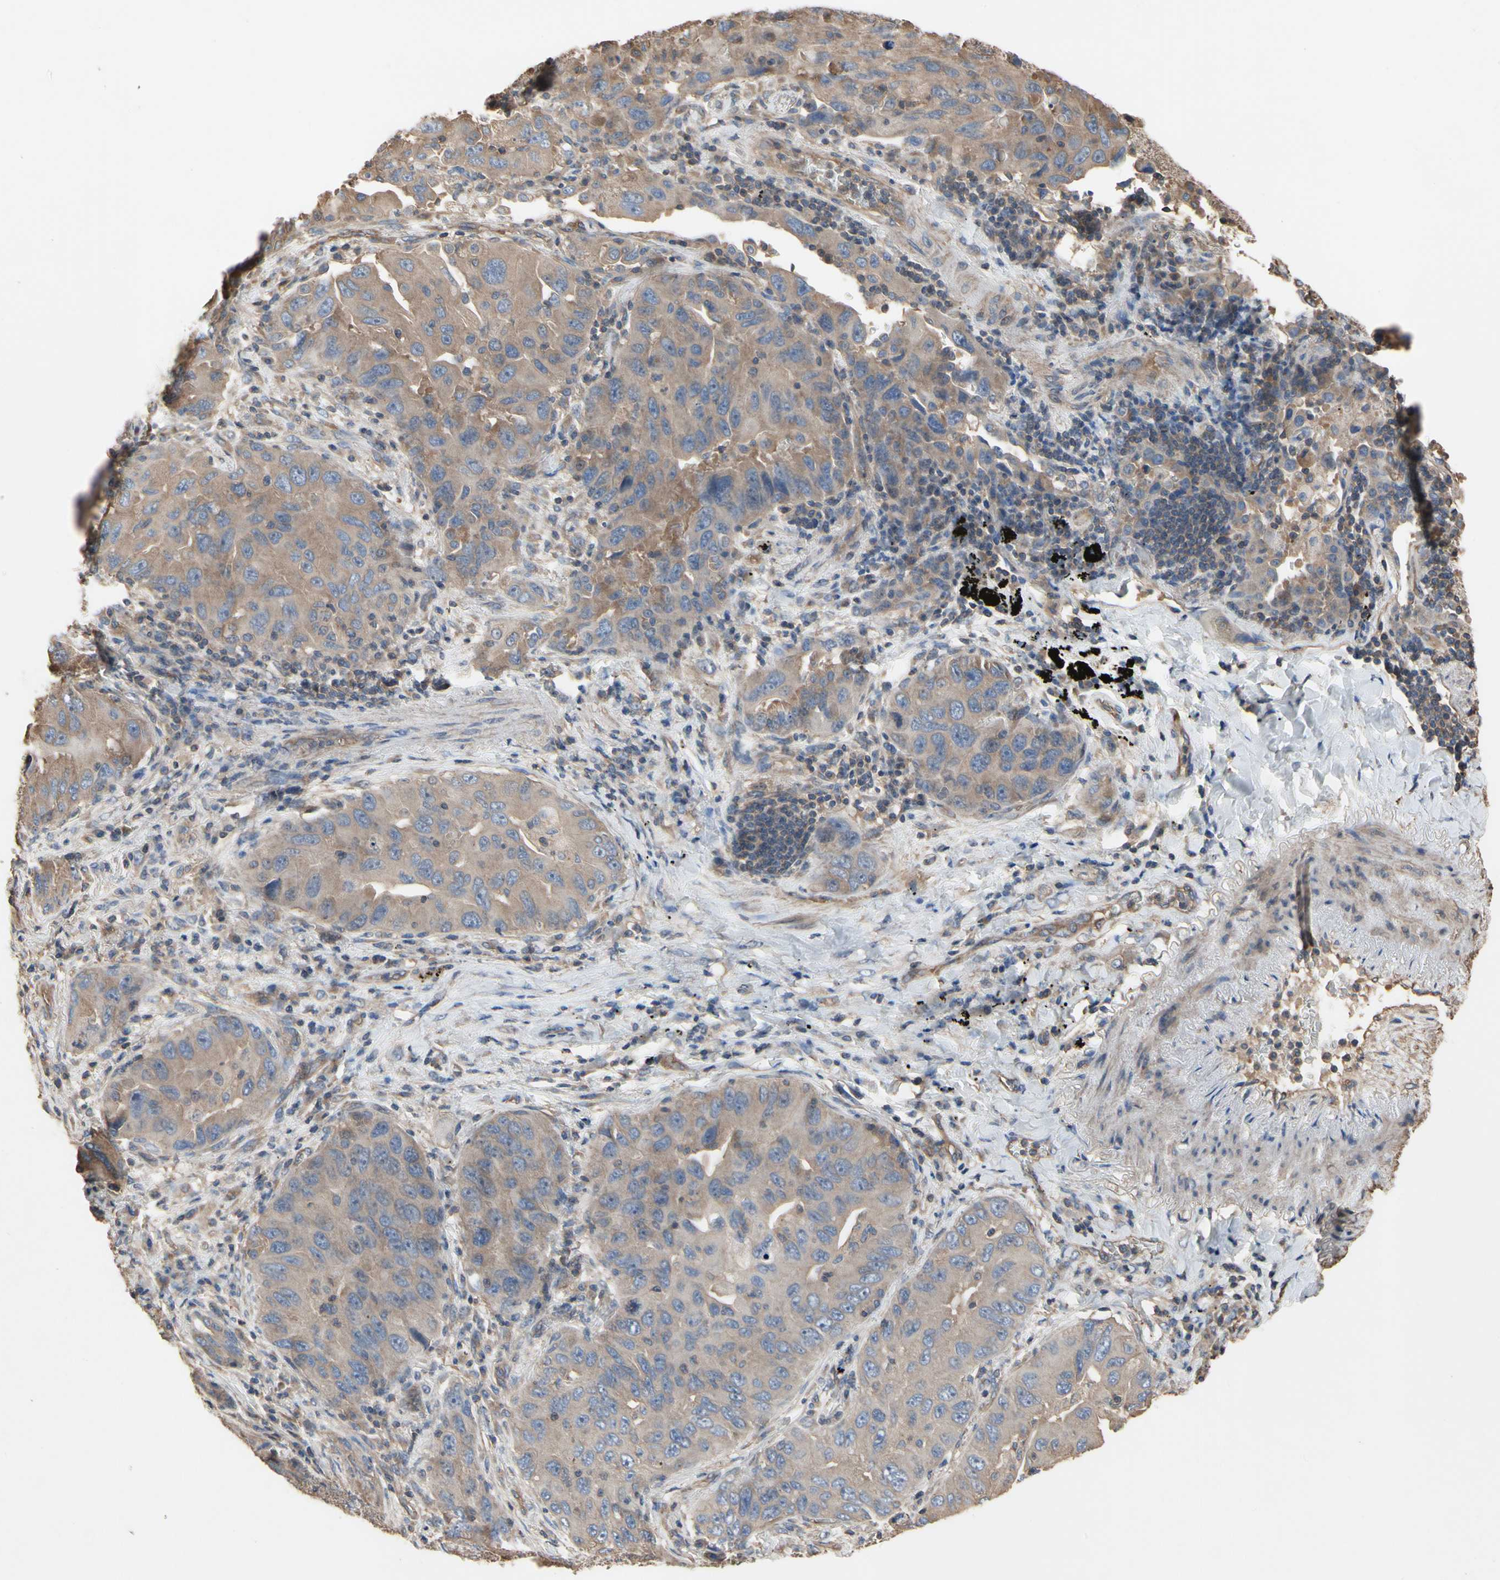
{"staining": {"intensity": "moderate", "quantity": ">75%", "location": "cytoplasmic/membranous"}, "tissue": "lung cancer", "cell_type": "Tumor cells", "image_type": "cancer", "snomed": [{"axis": "morphology", "description": "Adenocarcinoma, NOS"}, {"axis": "topography", "description": "Lung"}], "caption": "Immunohistochemical staining of human lung cancer demonstrates moderate cytoplasmic/membranous protein staining in about >75% of tumor cells.", "gene": "PDZK1", "patient": {"sex": "female", "age": 65}}